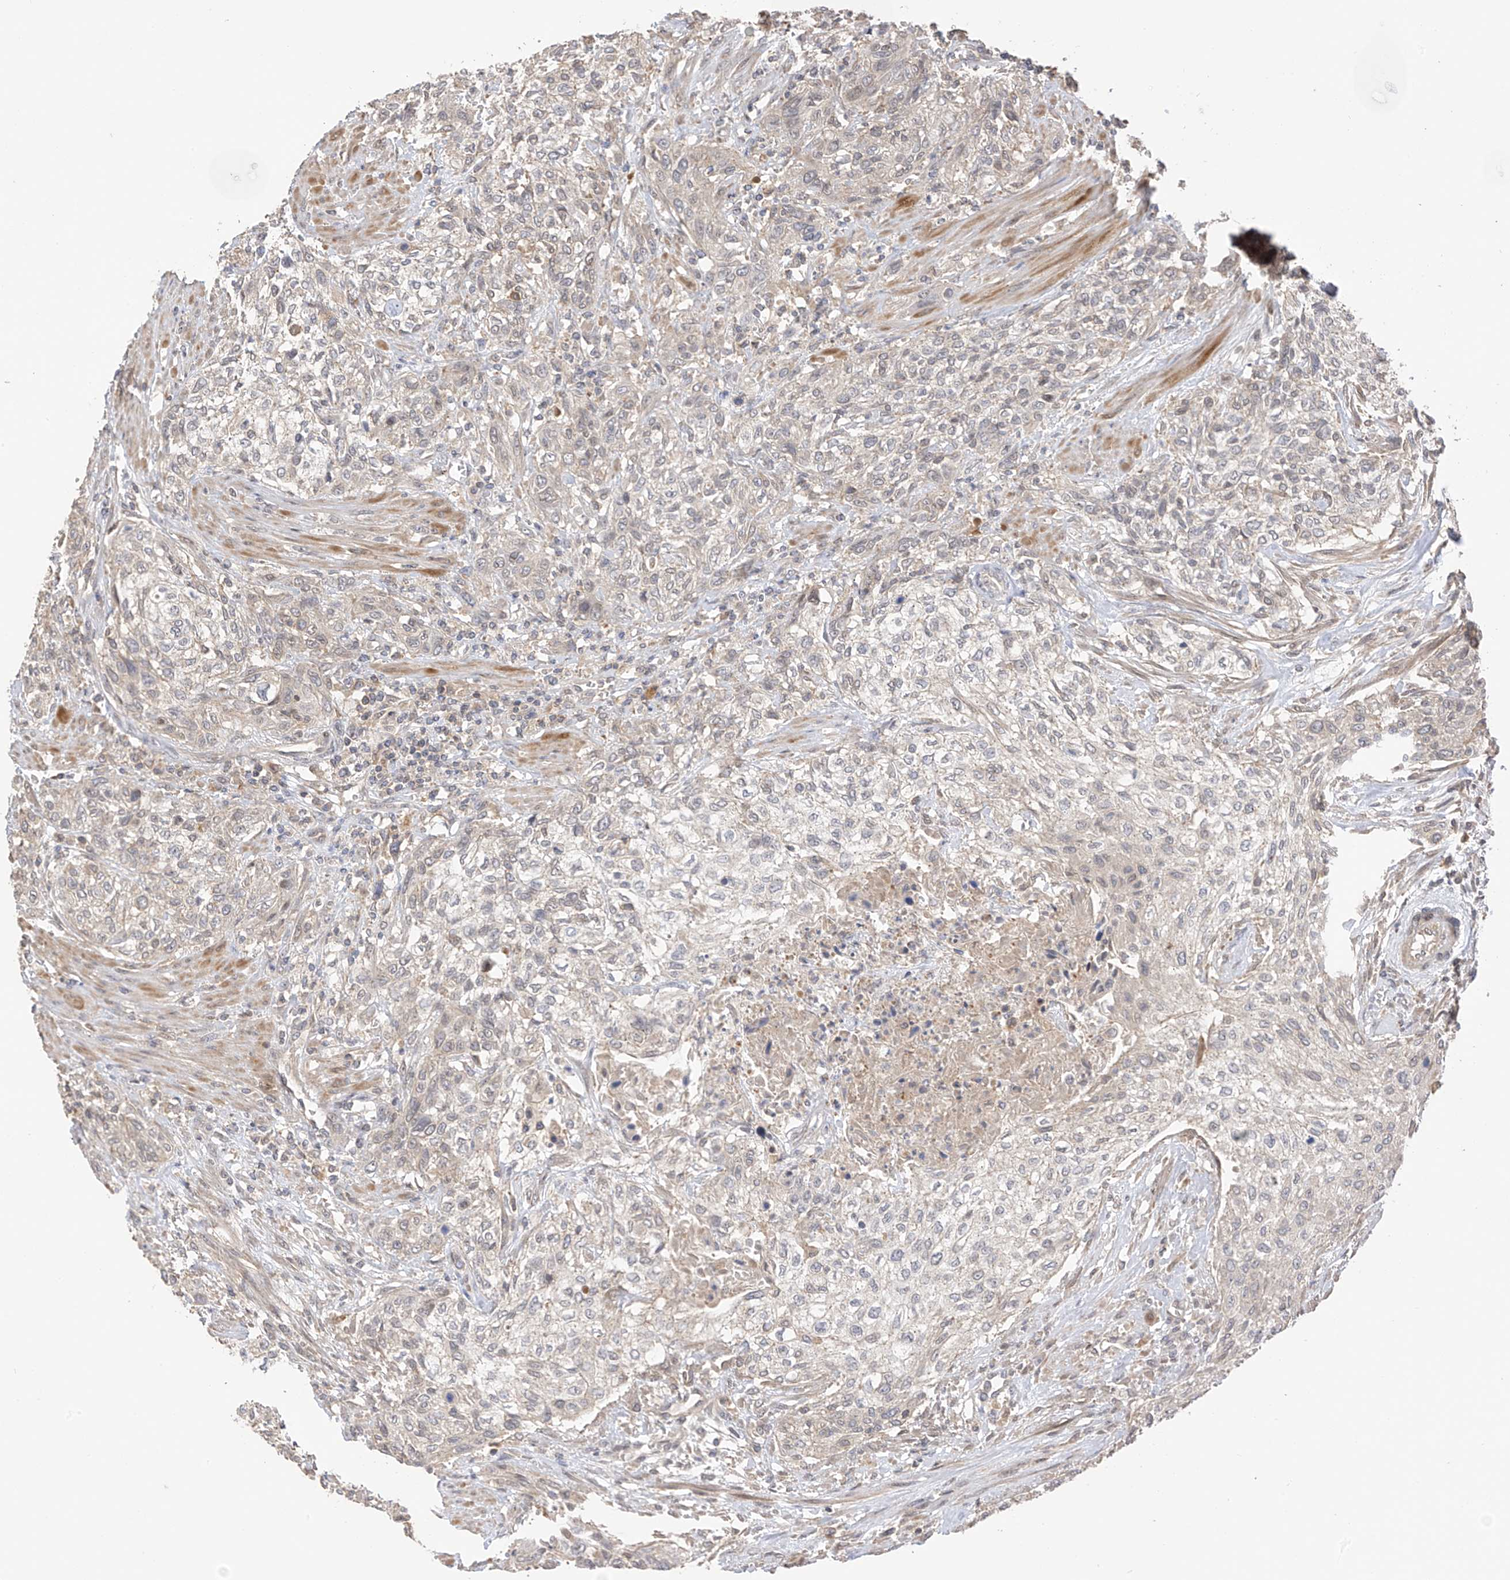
{"staining": {"intensity": "negative", "quantity": "none", "location": "none"}, "tissue": "urothelial cancer", "cell_type": "Tumor cells", "image_type": "cancer", "snomed": [{"axis": "morphology", "description": "Urothelial carcinoma, High grade"}, {"axis": "topography", "description": "Urinary bladder"}], "caption": "Human high-grade urothelial carcinoma stained for a protein using immunohistochemistry (IHC) reveals no expression in tumor cells.", "gene": "REC8", "patient": {"sex": "male", "age": 35}}